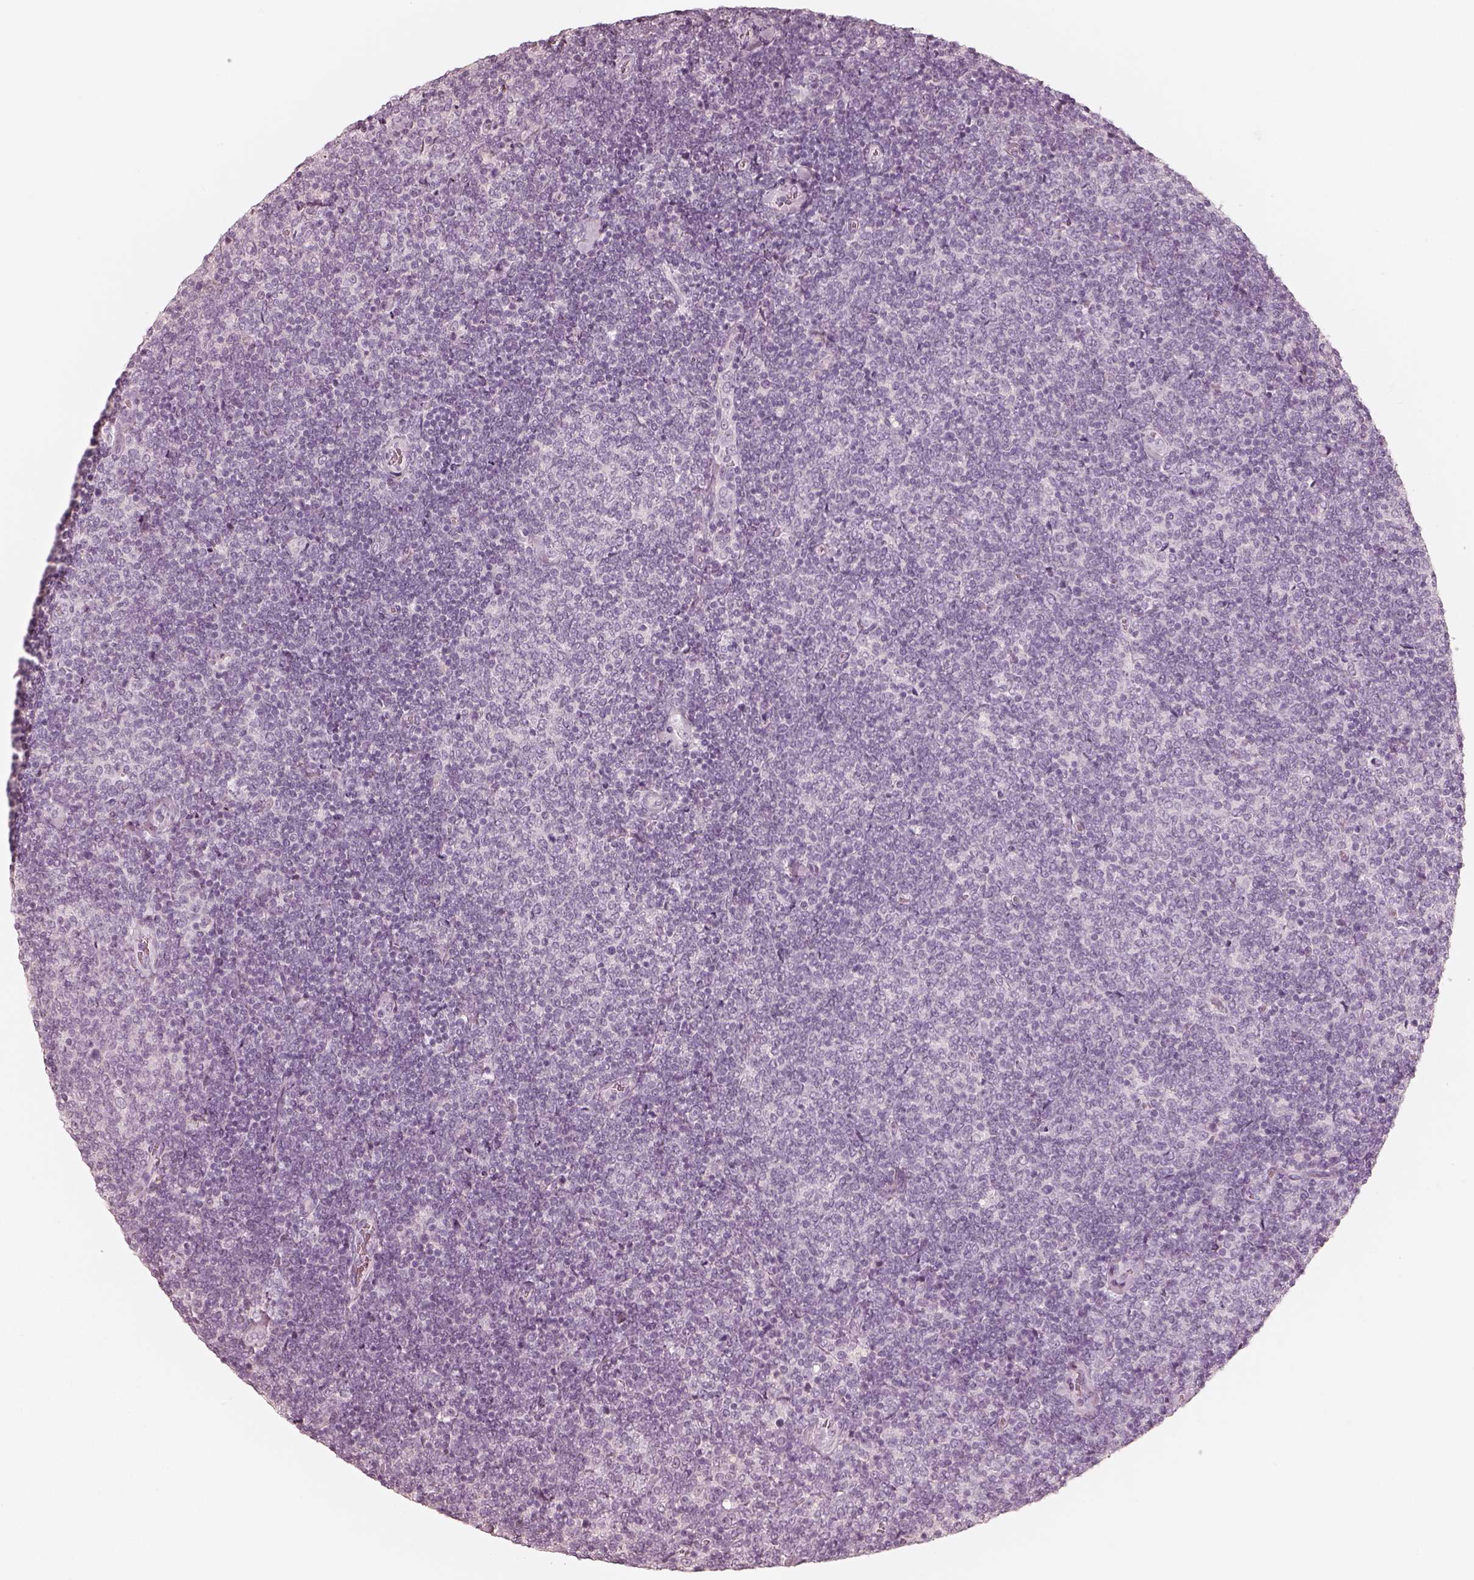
{"staining": {"intensity": "negative", "quantity": "none", "location": "none"}, "tissue": "lymphoma", "cell_type": "Tumor cells", "image_type": "cancer", "snomed": [{"axis": "morphology", "description": "Malignant lymphoma, non-Hodgkin's type, Low grade"}, {"axis": "topography", "description": "Lymph node"}], "caption": "Immunohistochemical staining of low-grade malignant lymphoma, non-Hodgkin's type displays no significant staining in tumor cells.", "gene": "KRT82", "patient": {"sex": "male", "age": 52}}